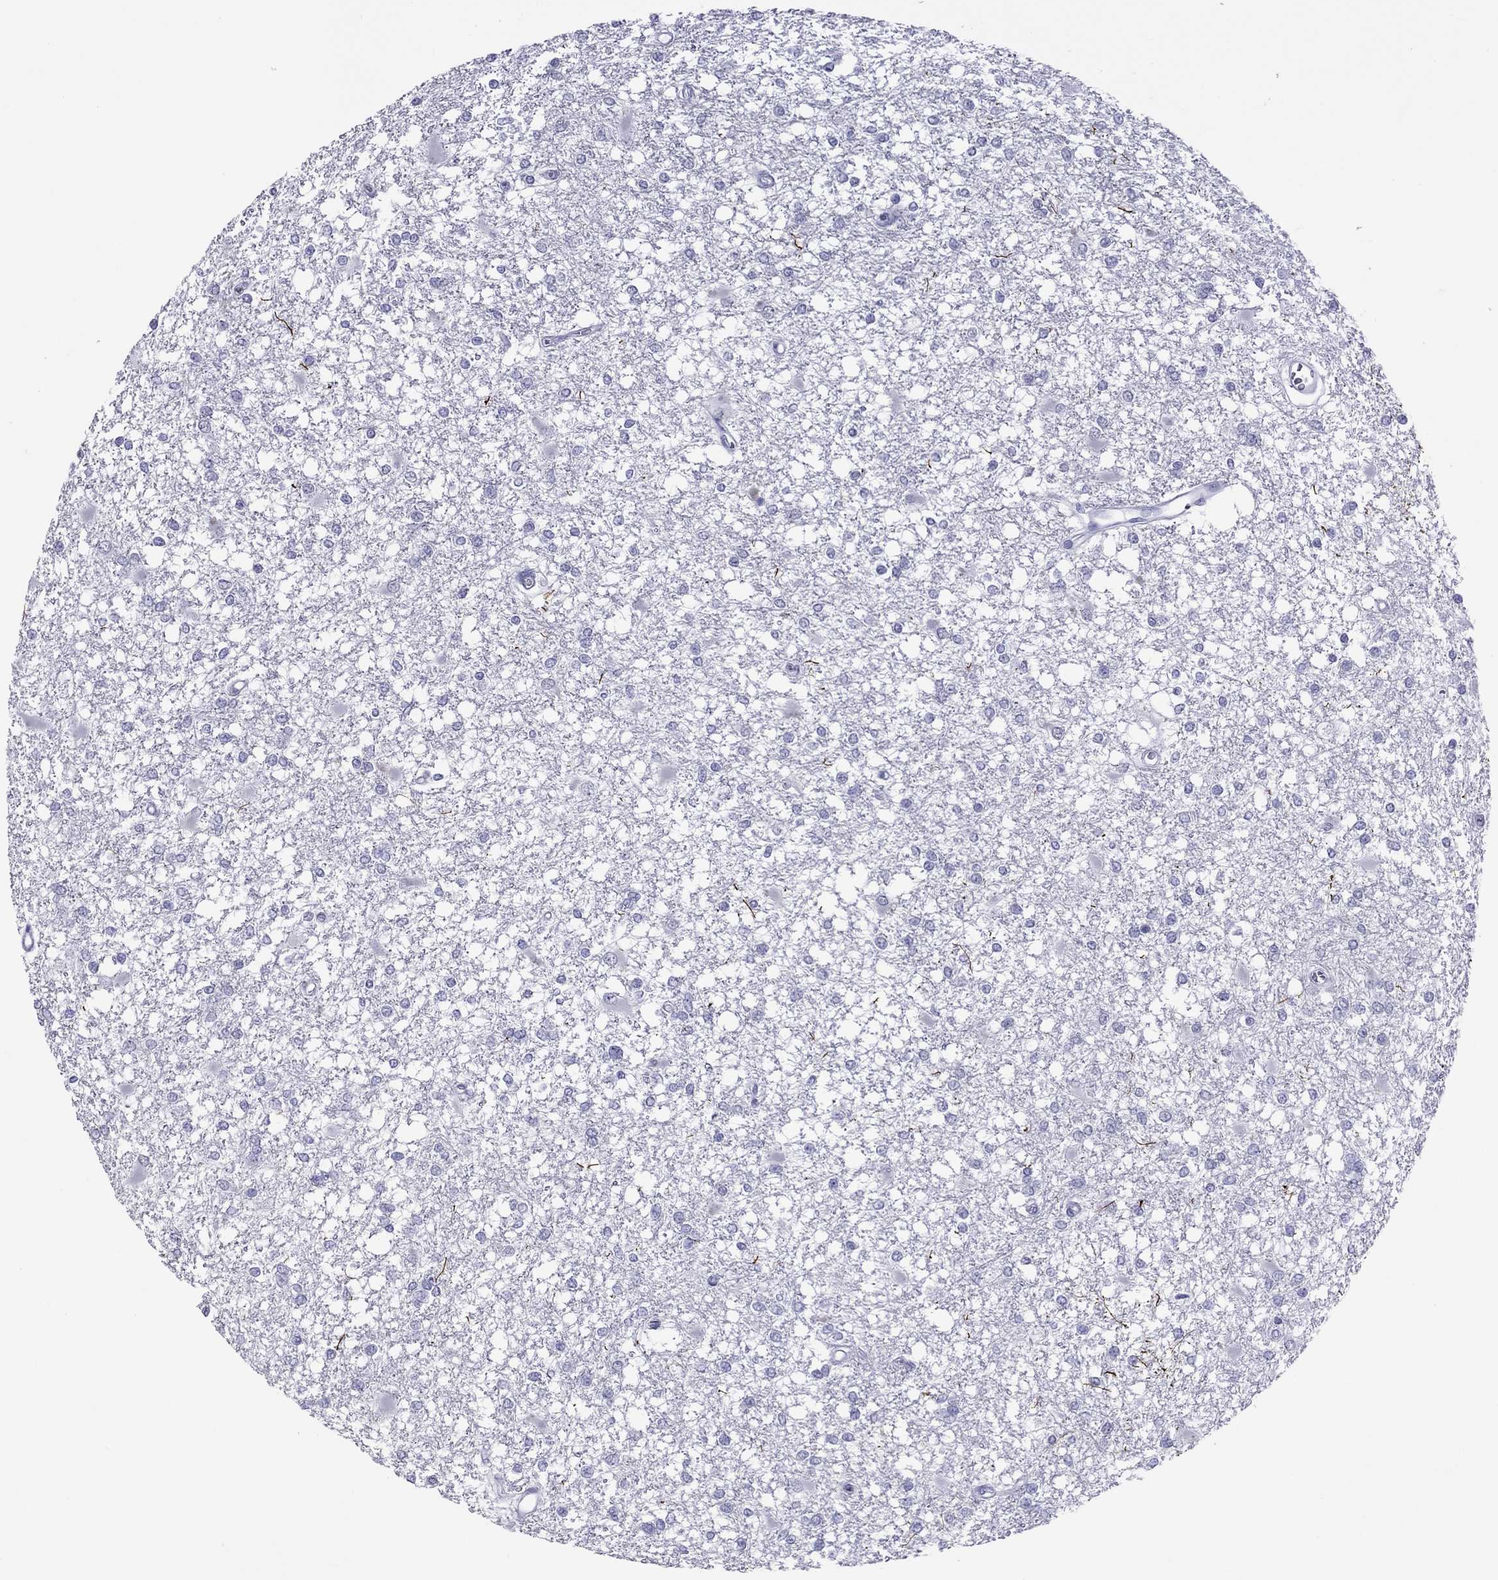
{"staining": {"intensity": "negative", "quantity": "none", "location": "none"}, "tissue": "glioma", "cell_type": "Tumor cells", "image_type": "cancer", "snomed": [{"axis": "morphology", "description": "Glioma, malignant, High grade"}, {"axis": "topography", "description": "Cerebral cortex"}], "caption": "A histopathology image of human malignant glioma (high-grade) is negative for staining in tumor cells.", "gene": "CHRNB3", "patient": {"sex": "male", "age": 79}}